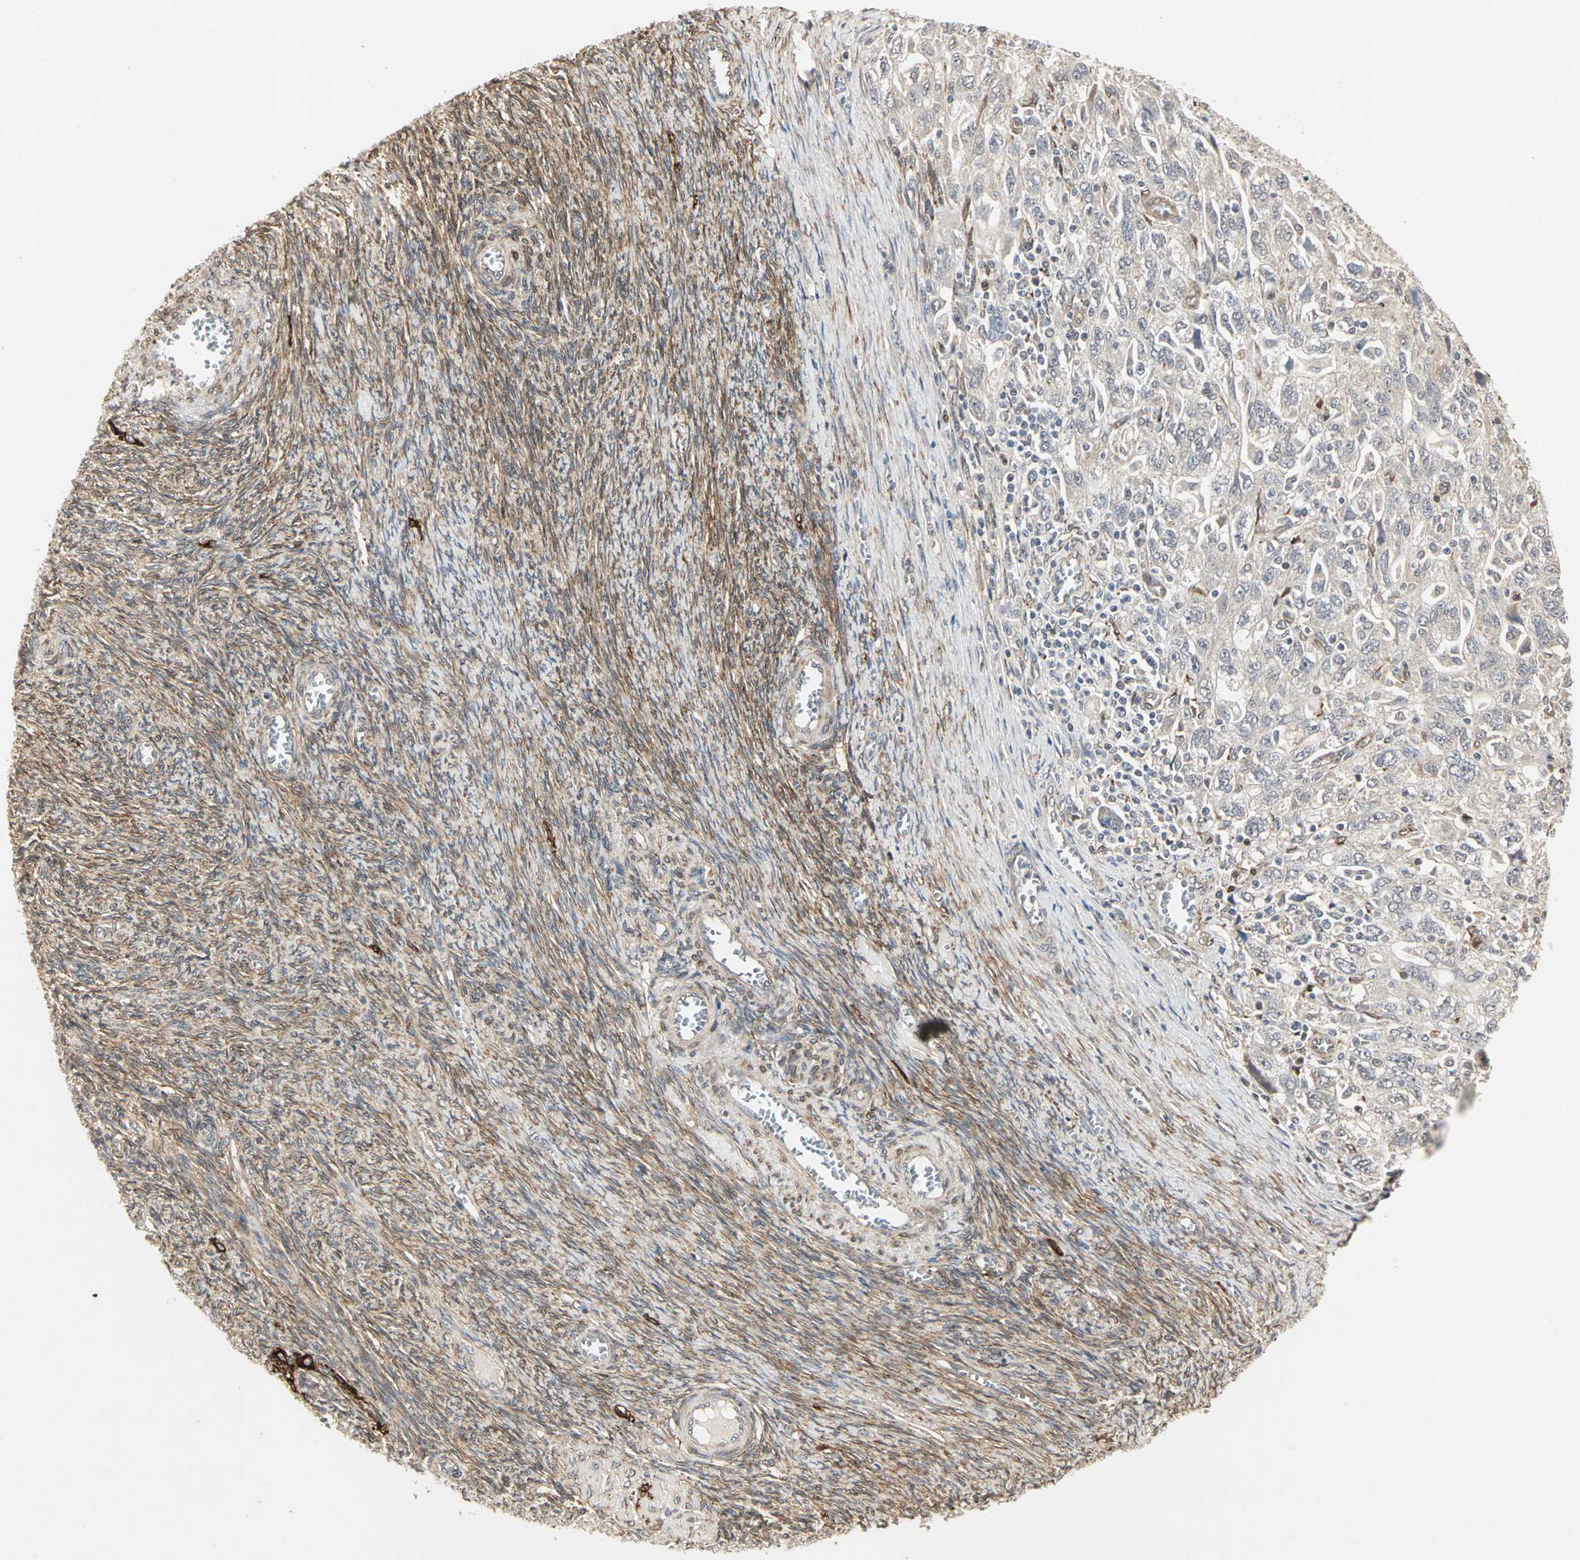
{"staining": {"intensity": "weak", "quantity": "<25%", "location": "cytoplasmic/membranous"}, "tissue": "ovarian cancer", "cell_type": "Tumor cells", "image_type": "cancer", "snomed": [{"axis": "morphology", "description": "Carcinoma, NOS"}, {"axis": "morphology", "description": "Cystadenocarcinoma, serous, NOS"}, {"axis": "topography", "description": "Ovary"}], "caption": "The immunohistochemistry image has no significant staining in tumor cells of ovarian cancer tissue.", "gene": "TRPV4", "patient": {"sex": "female", "age": 69}}